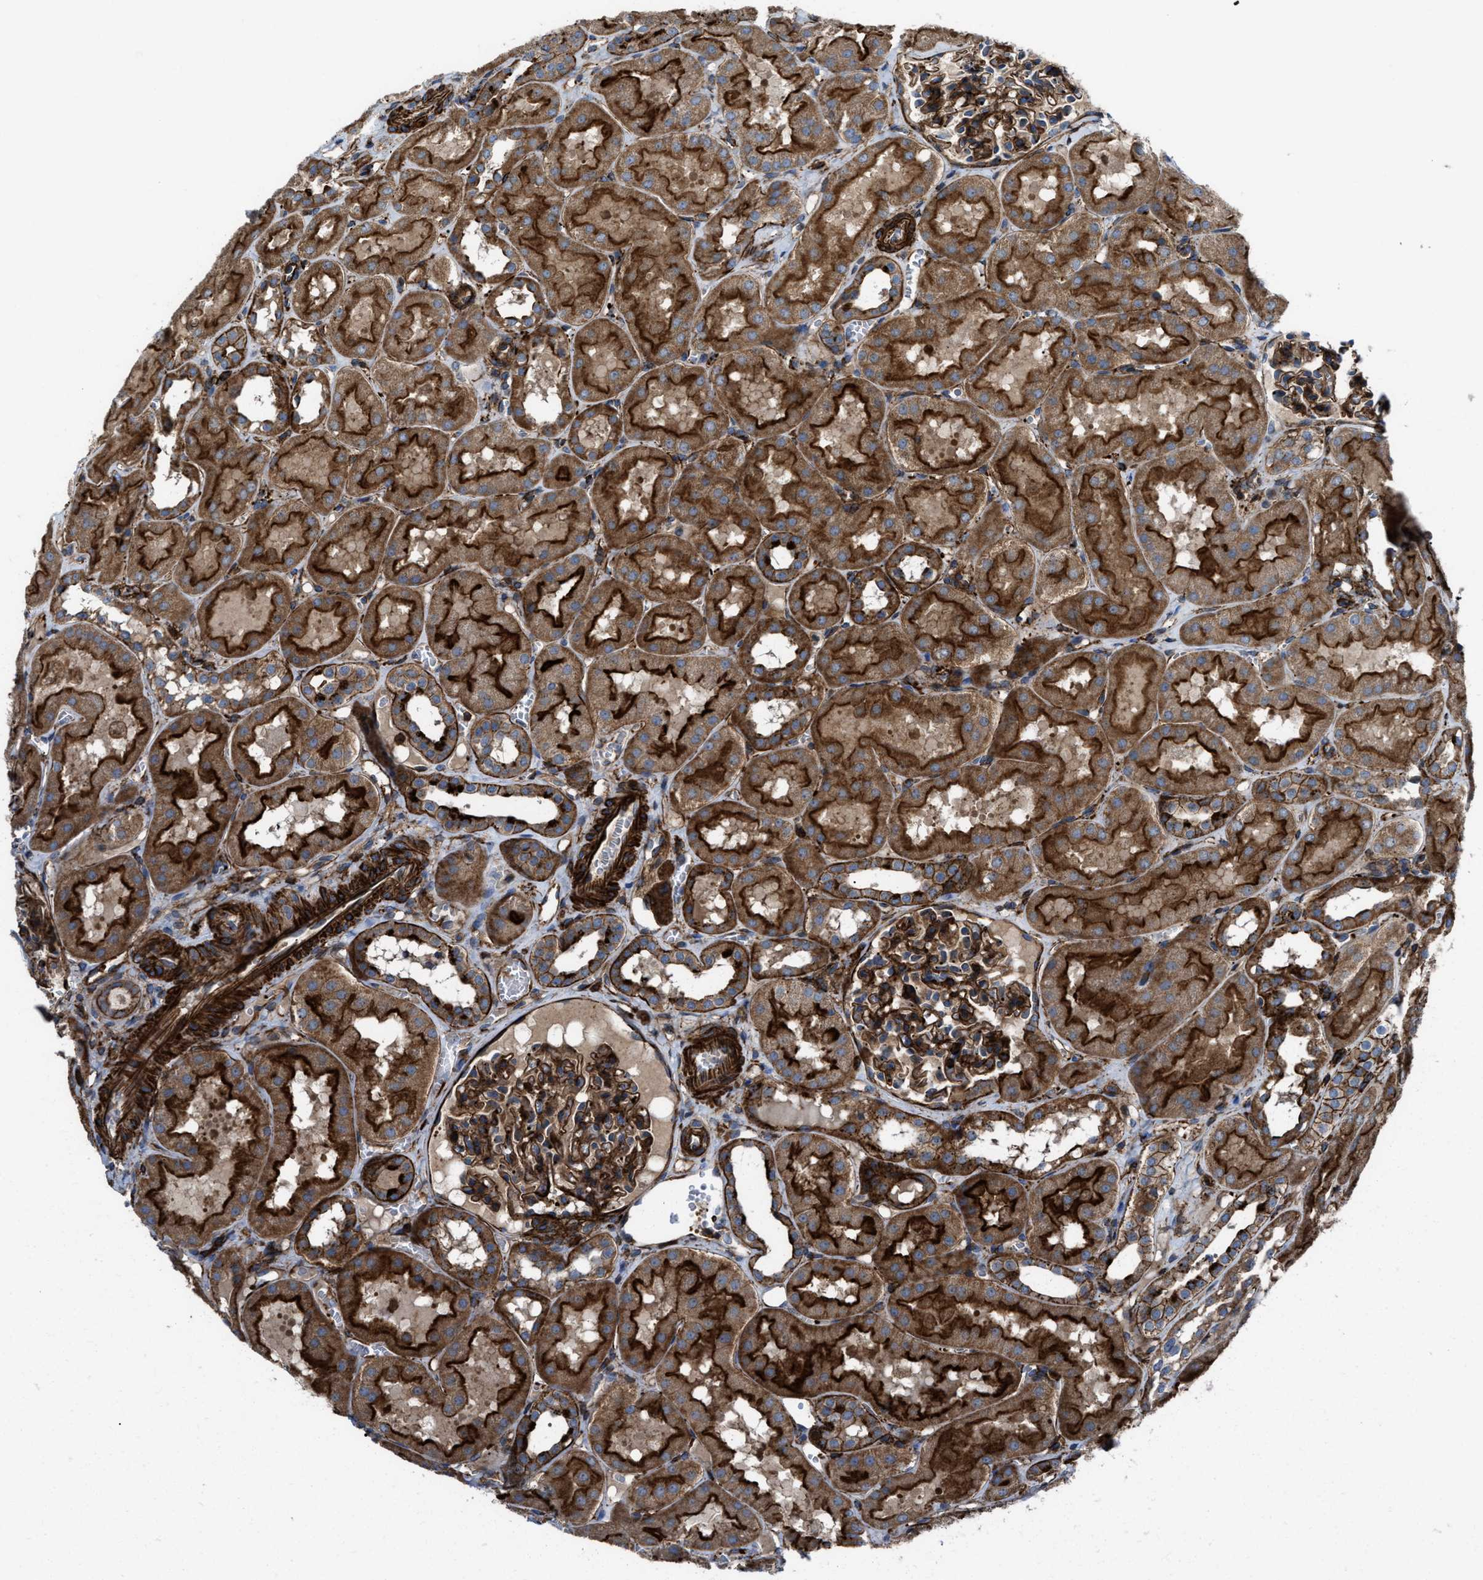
{"staining": {"intensity": "moderate", "quantity": ">75%", "location": "cytoplasmic/membranous"}, "tissue": "kidney", "cell_type": "Cells in glomeruli", "image_type": "normal", "snomed": [{"axis": "morphology", "description": "Normal tissue, NOS"}, {"axis": "topography", "description": "Kidney"}, {"axis": "topography", "description": "Urinary bladder"}], "caption": "Immunohistochemical staining of benign human kidney displays moderate cytoplasmic/membranous protein staining in about >75% of cells in glomeruli. Nuclei are stained in blue.", "gene": "AGPAT2", "patient": {"sex": "male", "age": 16}}